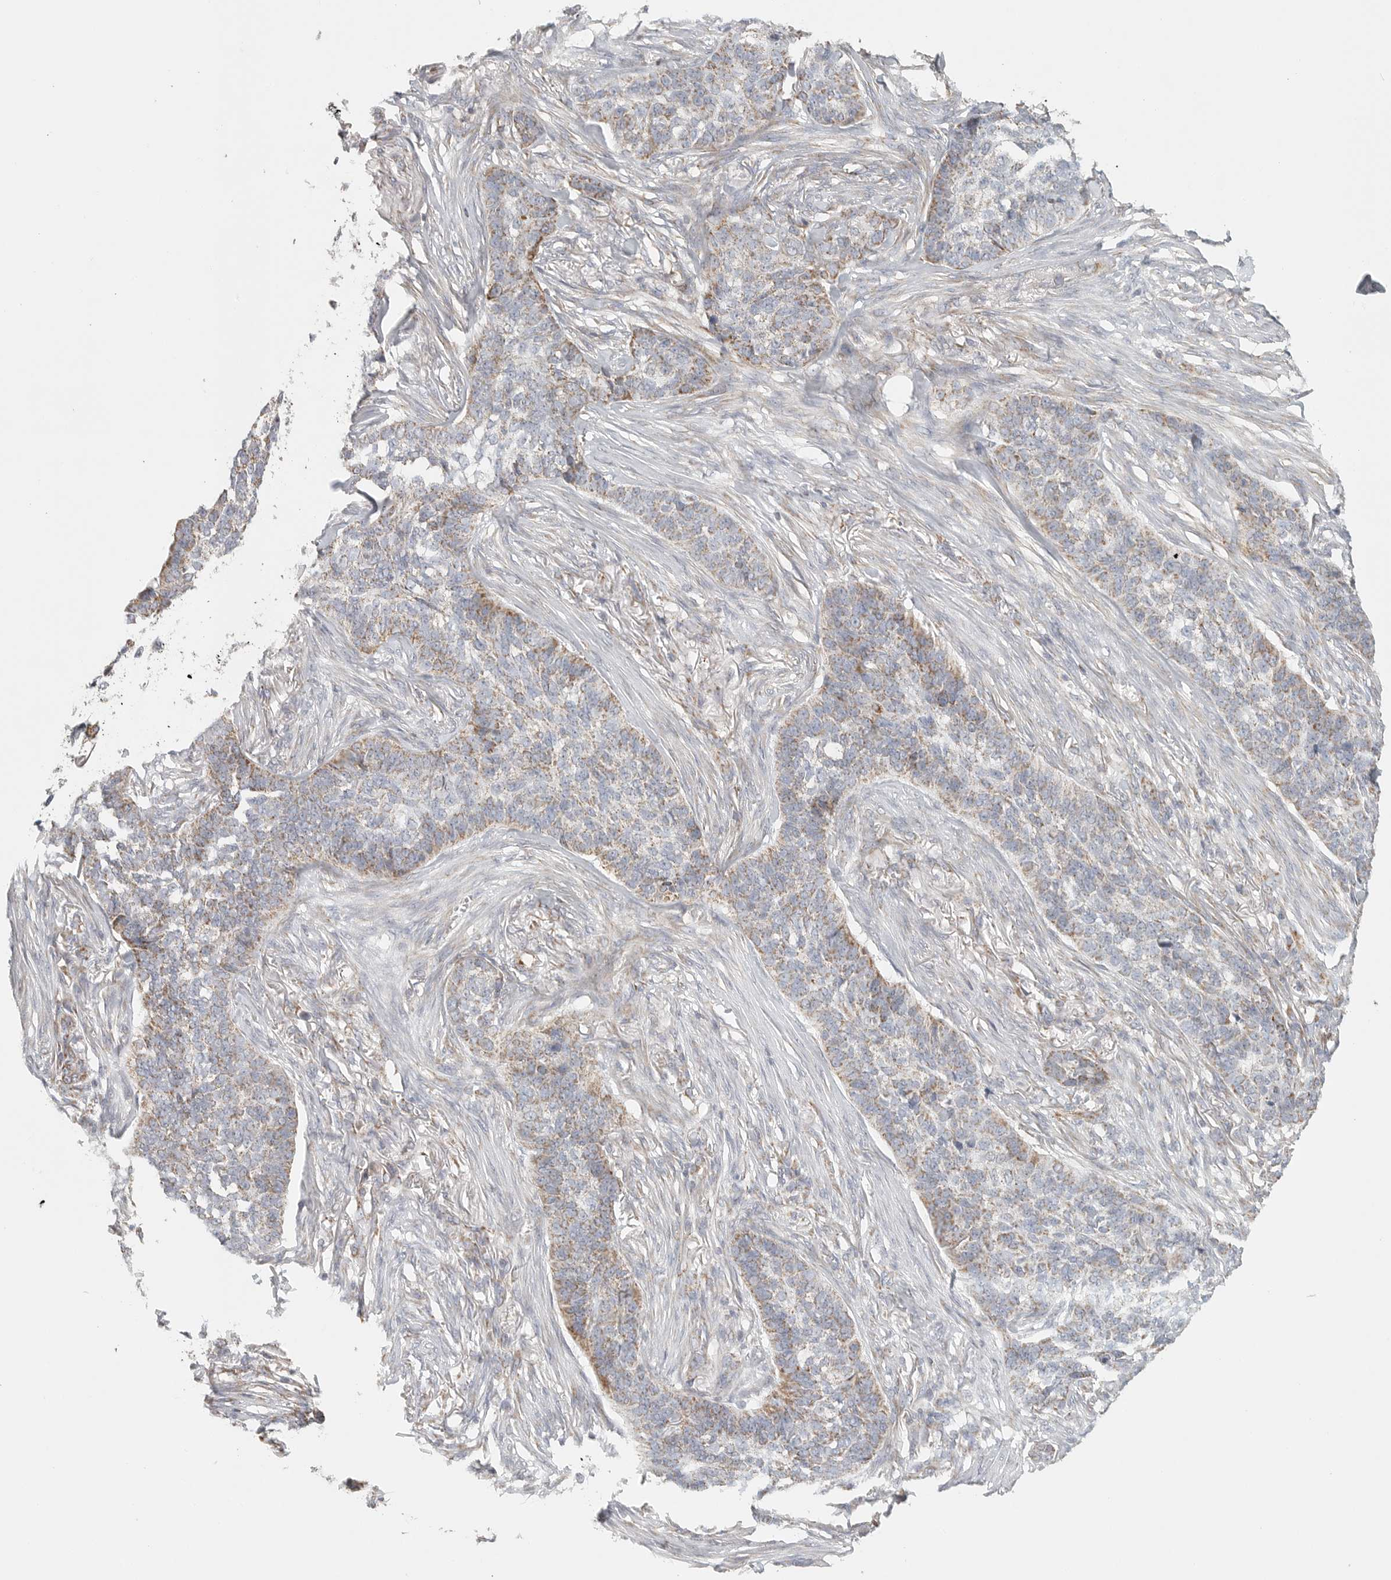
{"staining": {"intensity": "moderate", "quantity": ">75%", "location": "cytoplasmic/membranous"}, "tissue": "skin cancer", "cell_type": "Tumor cells", "image_type": "cancer", "snomed": [{"axis": "morphology", "description": "Basal cell carcinoma"}, {"axis": "topography", "description": "Skin"}], "caption": "Tumor cells reveal medium levels of moderate cytoplasmic/membranous staining in approximately >75% of cells in human skin cancer (basal cell carcinoma).", "gene": "SLC25A26", "patient": {"sex": "male", "age": 85}}